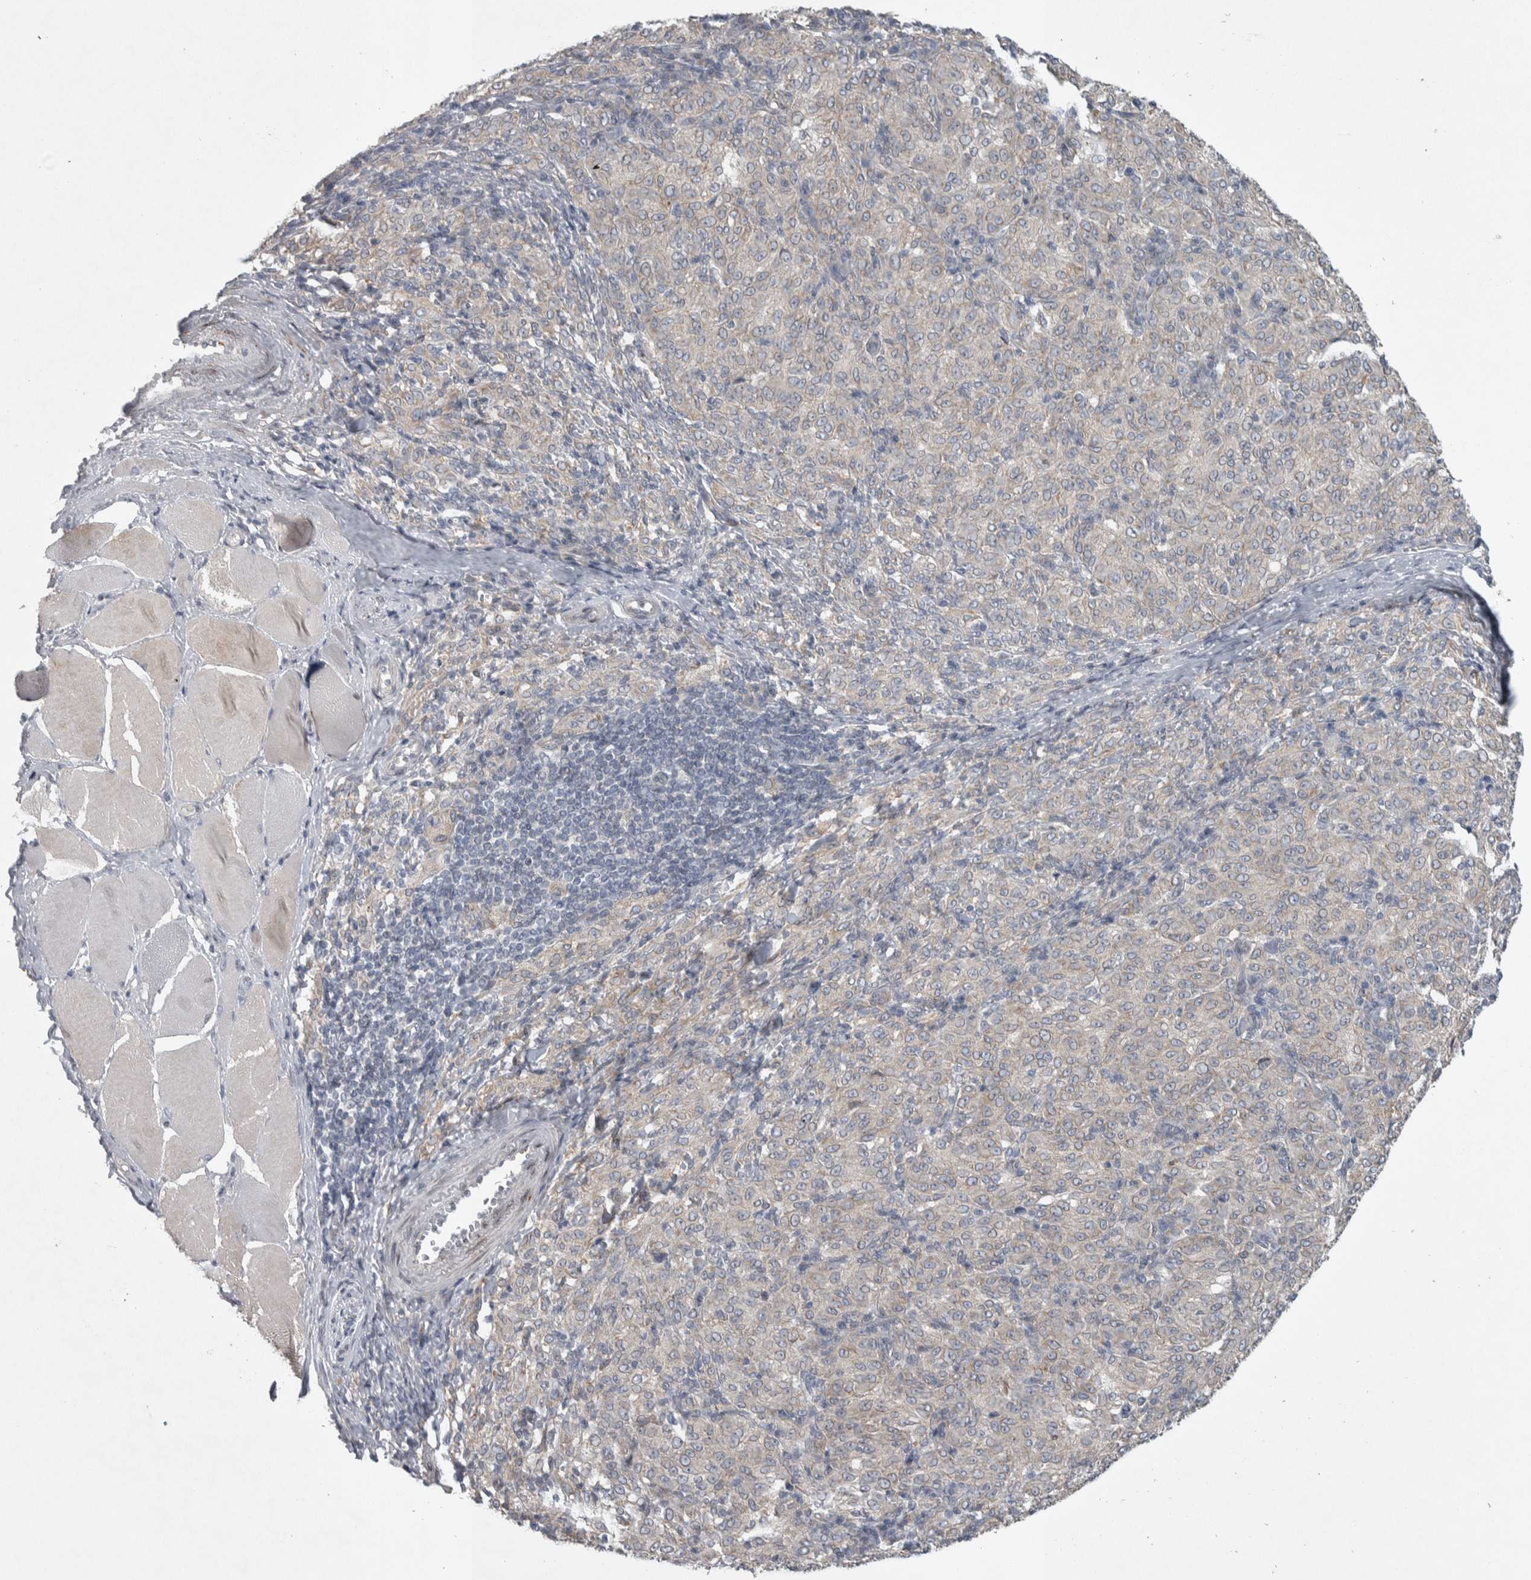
{"staining": {"intensity": "weak", "quantity": "<25%", "location": "cytoplasmic/membranous"}, "tissue": "melanoma", "cell_type": "Tumor cells", "image_type": "cancer", "snomed": [{"axis": "morphology", "description": "Malignant melanoma, NOS"}, {"axis": "topography", "description": "Skin"}], "caption": "Immunohistochemistry histopathology image of human melanoma stained for a protein (brown), which shows no positivity in tumor cells. Brightfield microscopy of IHC stained with DAB (brown) and hematoxylin (blue), captured at high magnification.", "gene": "SIGMAR1", "patient": {"sex": "female", "age": 72}}